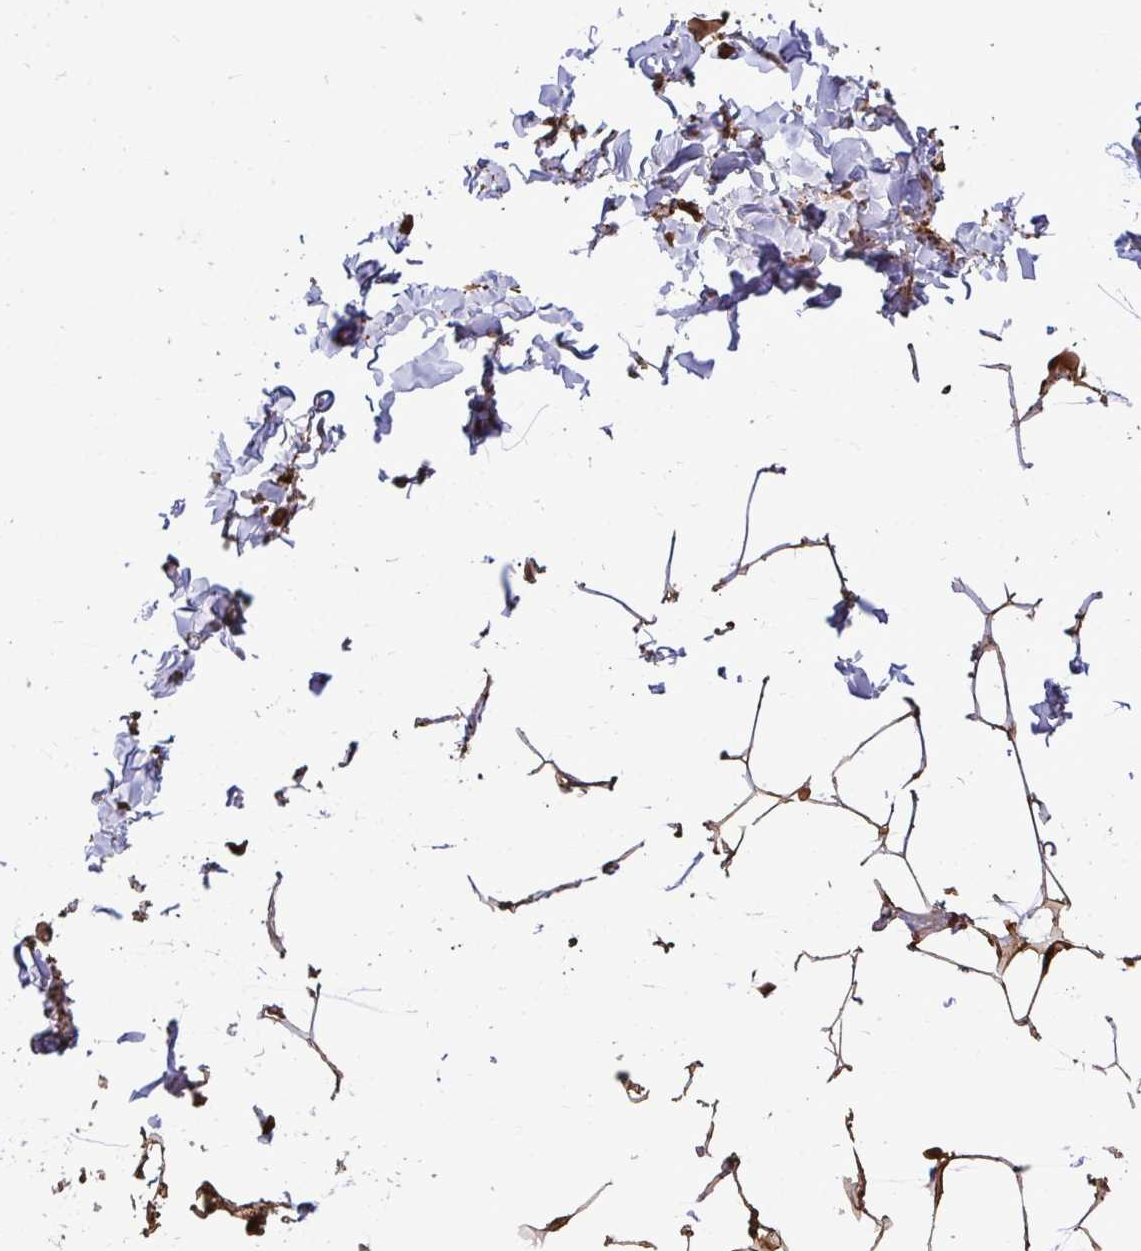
{"staining": {"intensity": "strong", "quantity": "25%-75%", "location": "cytoplasmic/membranous,nuclear"}, "tissue": "adipose tissue", "cell_type": "Adipocytes", "image_type": "normal", "snomed": [{"axis": "morphology", "description": "Normal tissue, NOS"}, {"axis": "topography", "description": "Soft tissue"}, {"axis": "topography", "description": "Adipose tissue"}, {"axis": "topography", "description": "Vascular tissue"}, {"axis": "topography", "description": "Peripheral nerve tissue"}], "caption": "Immunohistochemical staining of unremarkable adipose tissue demonstrates strong cytoplasmic/membranous,nuclear protein expression in approximately 25%-75% of adipocytes.", "gene": "HSPB6", "patient": {"sex": "male", "age": 29}}